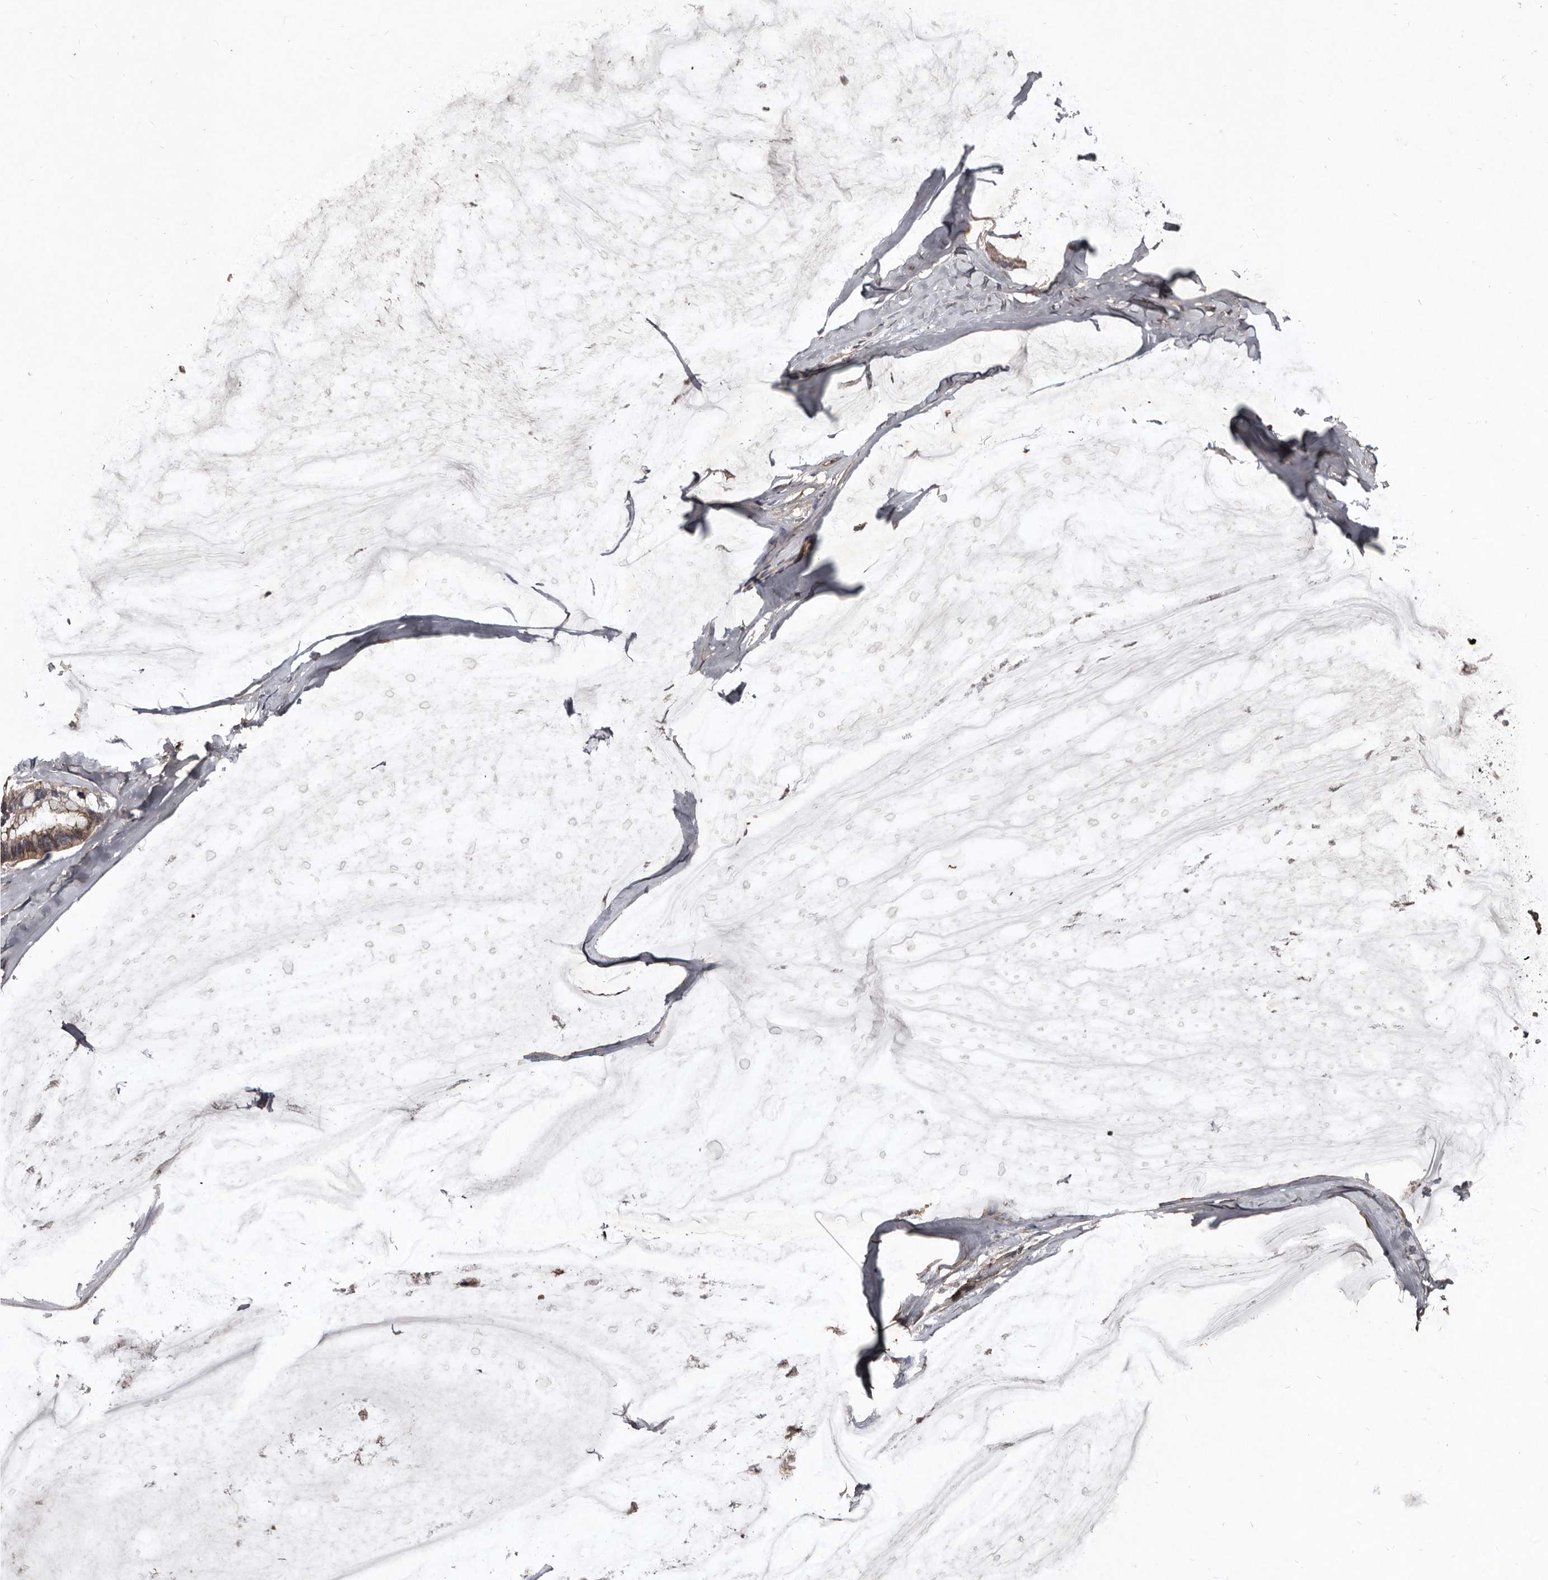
{"staining": {"intensity": "weak", "quantity": ">75%", "location": "cytoplasmic/membranous"}, "tissue": "ovarian cancer", "cell_type": "Tumor cells", "image_type": "cancer", "snomed": [{"axis": "morphology", "description": "Cystadenocarcinoma, mucinous, NOS"}, {"axis": "topography", "description": "Ovary"}], "caption": "Human ovarian mucinous cystadenocarcinoma stained with a brown dye demonstrates weak cytoplasmic/membranous positive positivity in approximately >75% of tumor cells.", "gene": "GREB1", "patient": {"sex": "female", "age": 39}}